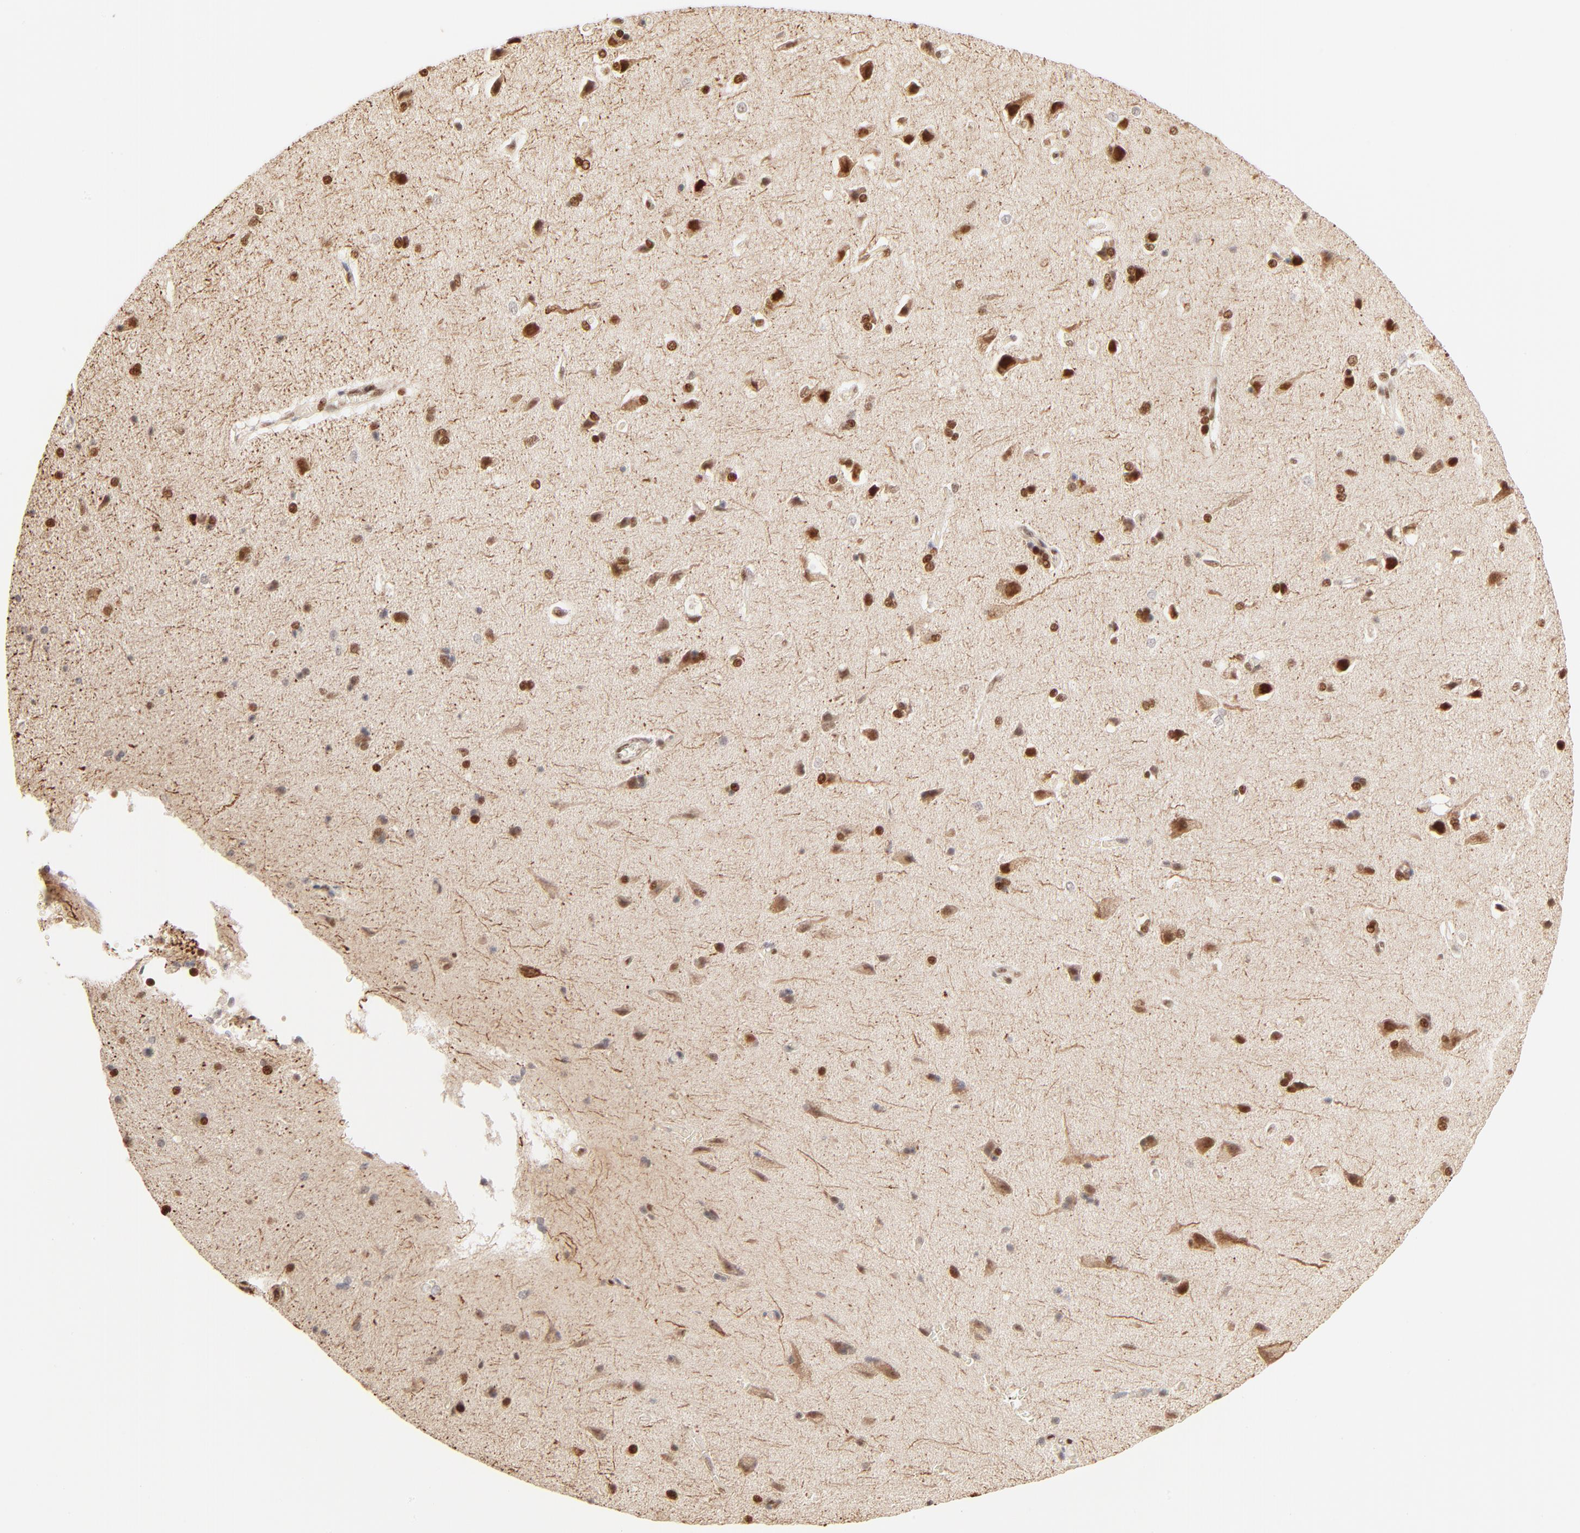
{"staining": {"intensity": "moderate", "quantity": ">75%", "location": "nuclear"}, "tissue": "cerebral cortex", "cell_type": "Endothelial cells", "image_type": "normal", "snomed": [{"axis": "morphology", "description": "Normal tissue, NOS"}, {"axis": "topography", "description": "Cerebral cortex"}], "caption": "Immunohistochemistry of normal cerebral cortex demonstrates medium levels of moderate nuclear expression in about >75% of endothelial cells.", "gene": "FAM50A", "patient": {"sex": "male", "age": 62}}